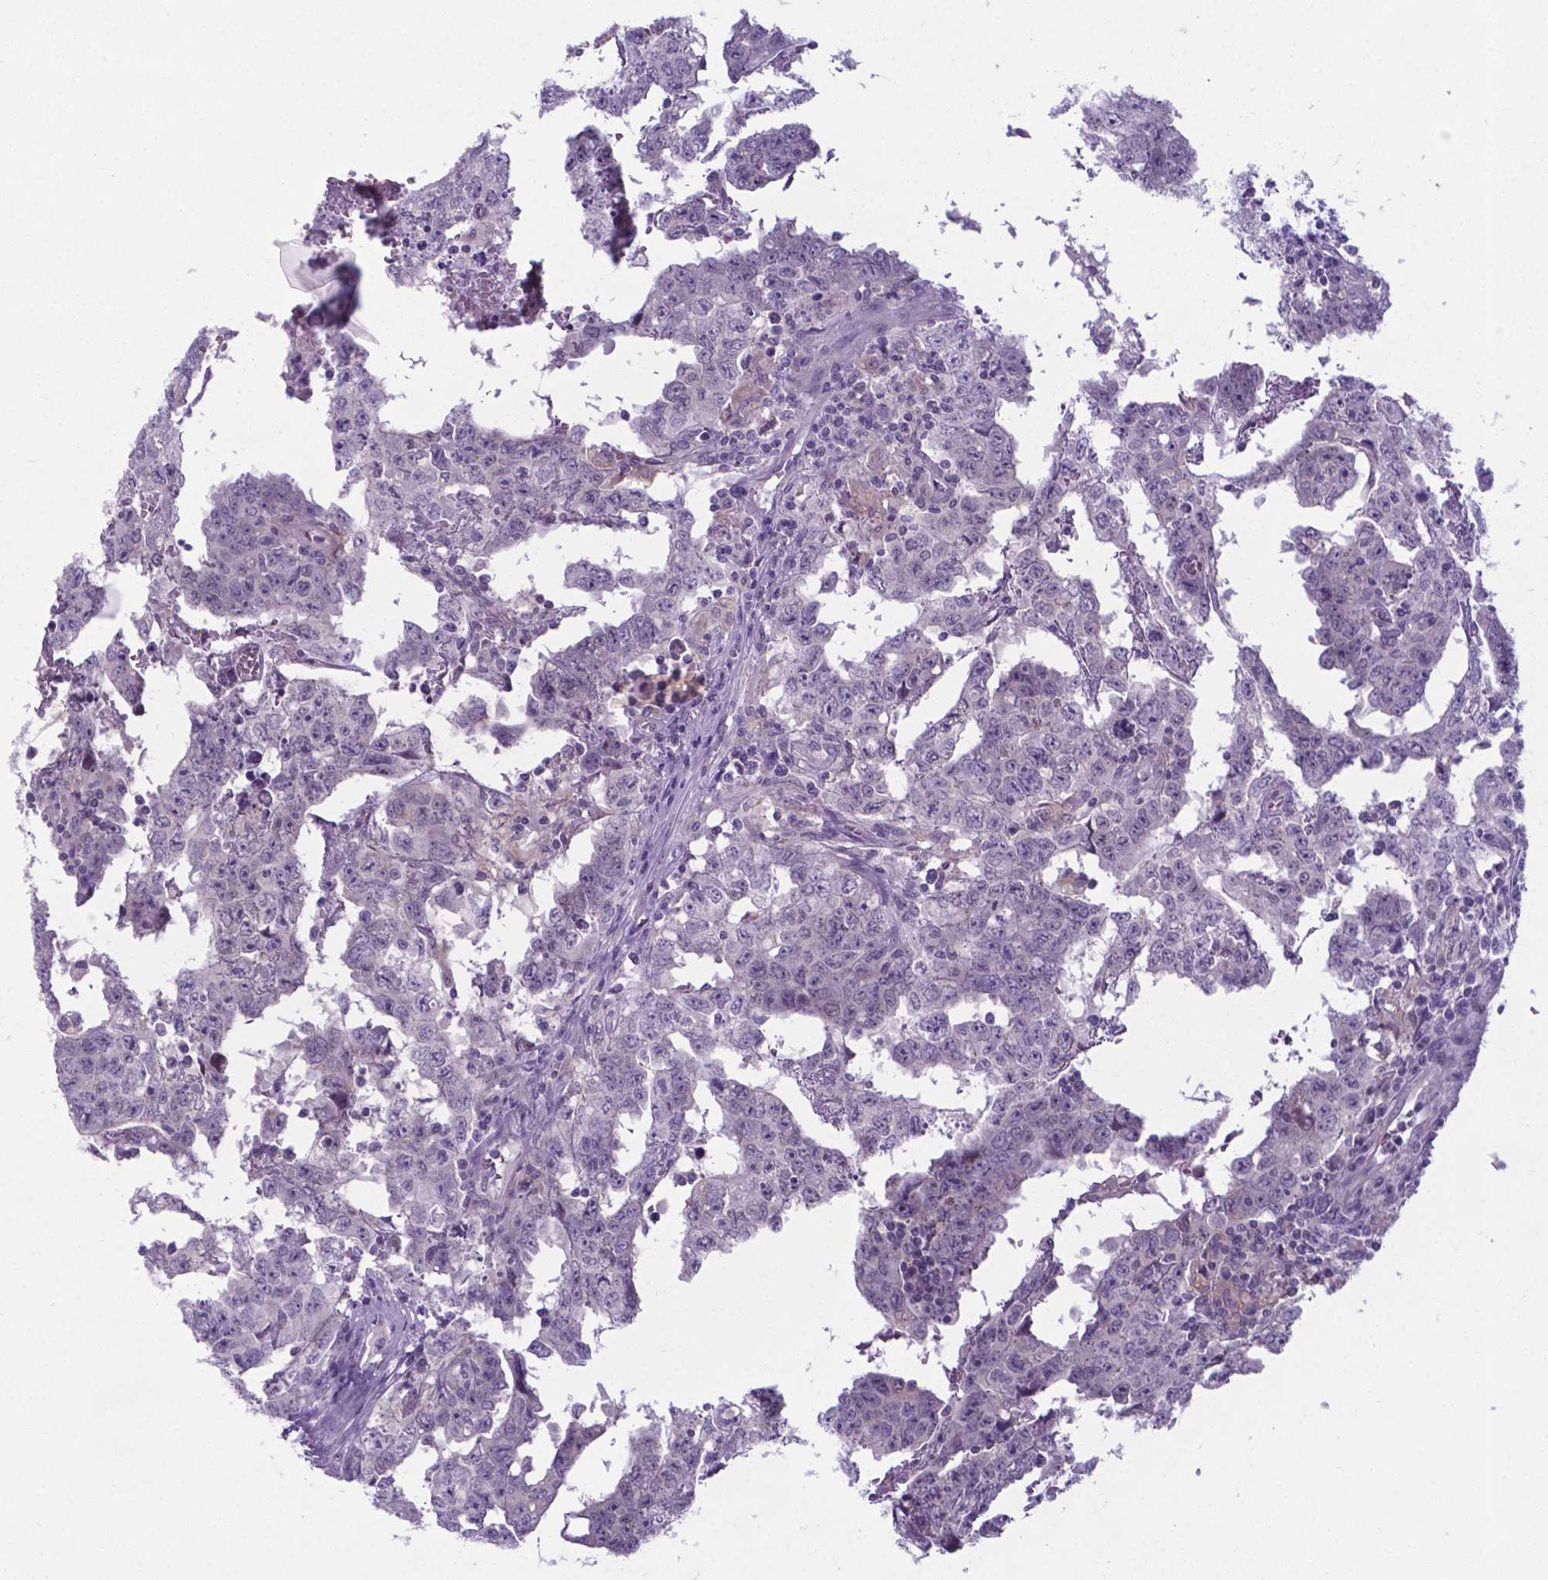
{"staining": {"intensity": "negative", "quantity": "none", "location": "none"}, "tissue": "testis cancer", "cell_type": "Tumor cells", "image_type": "cancer", "snomed": [{"axis": "morphology", "description": "Carcinoma, Embryonal, NOS"}, {"axis": "topography", "description": "Testis"}], "caption": "High magnification brightfield microscopy of testis cancer (embryonal carcinoma) stained with DAB (brown) and counterstained with hematoxylin (blue): tumor cells show no significant positivity.", "gene": "AP5B1", "patient": {"sex": "male", "age": 22}}